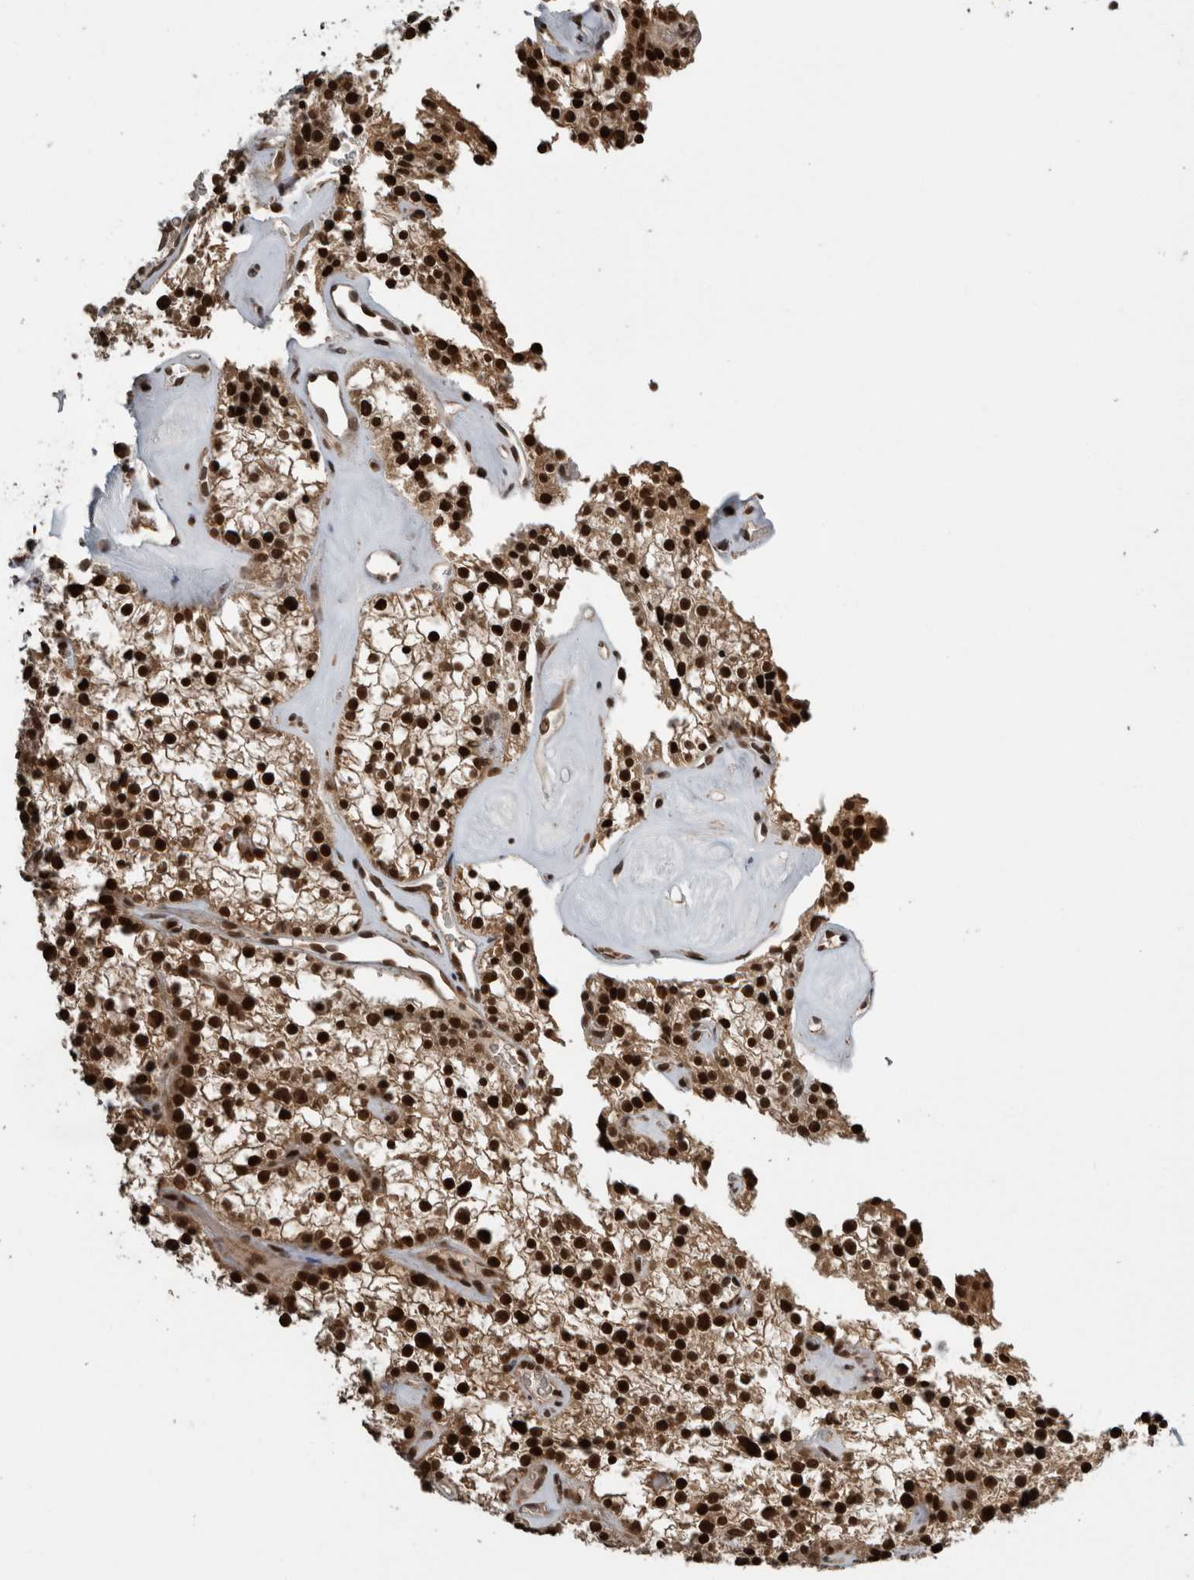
{"staining": {"intensity": "strong", "quantity": ">75%", "location": "nuclear"}, "tissue": "parathyroid gland", "cell_type": "Glandular cells", "image_type": "normal", "snomed": [{"axis": "morphology", "description": "Normal tissue, NOS"}, {"axis": "topography", "description": "Parathyroid gland"}], "caption": "Strong nuclear protein staining is present in approximately >75% of glandular cells in parathyroid gland.", "gene": "CPSF2", "patient": {"sex": "female", "age": 64}}